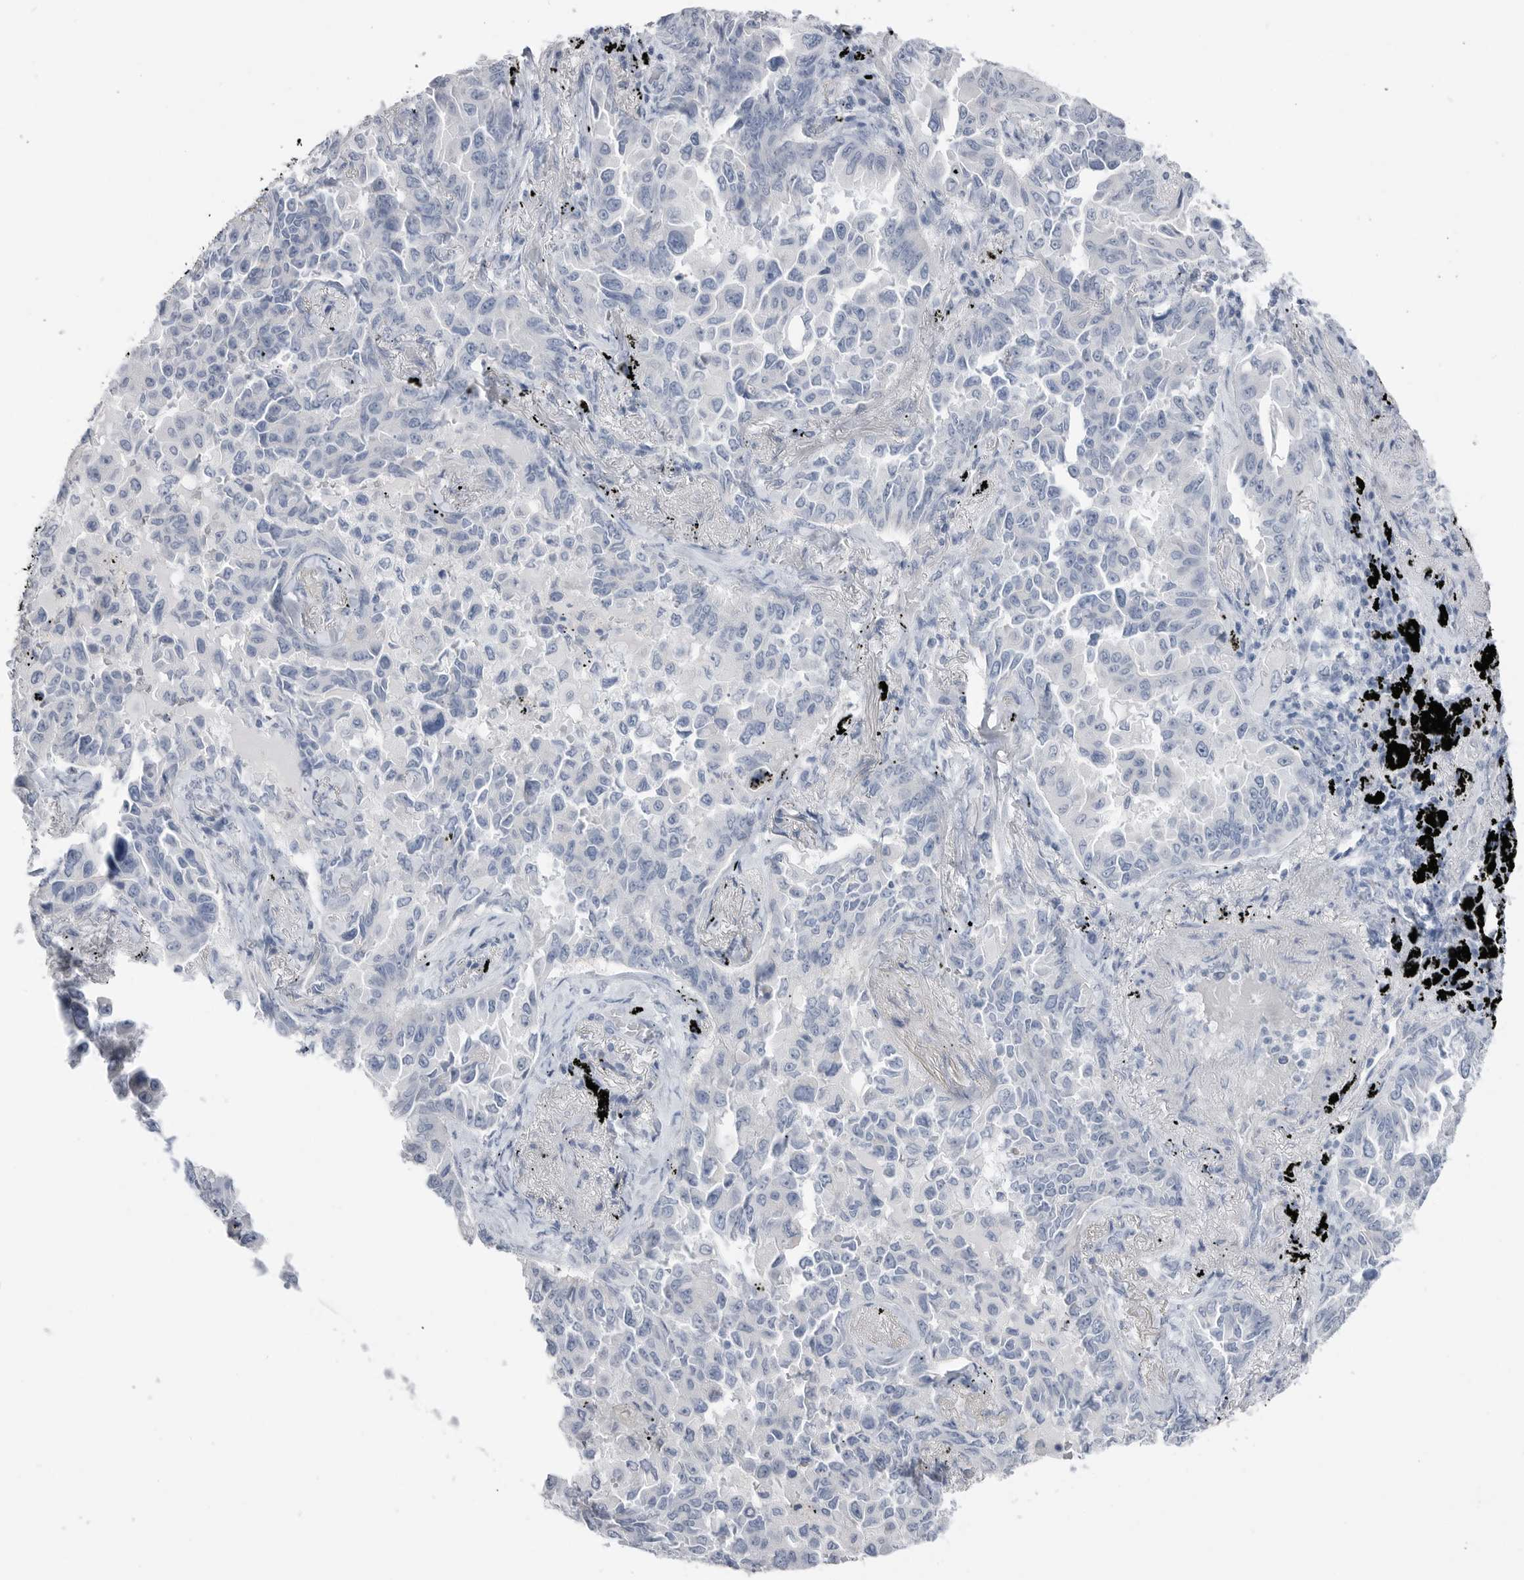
{"staining": {"intensity": "negative", "quantity": "none", "location": "none"}, "tissue": "lung cancer", "cell_type": "Tumor cells", "image_type": "cancer", "snomed": [{"axis": "morphology", "description": "Adenocarcinoma, NOS"}, {"axis": "topography", "description": "Lung"}], "caption": "This is an immunohistochemistry (IHC) photomicrograph of lung cancer. There is no expression in tumor cells.", "gene": "ABHD12", "patient": {"sex": "female", "age": 67}}